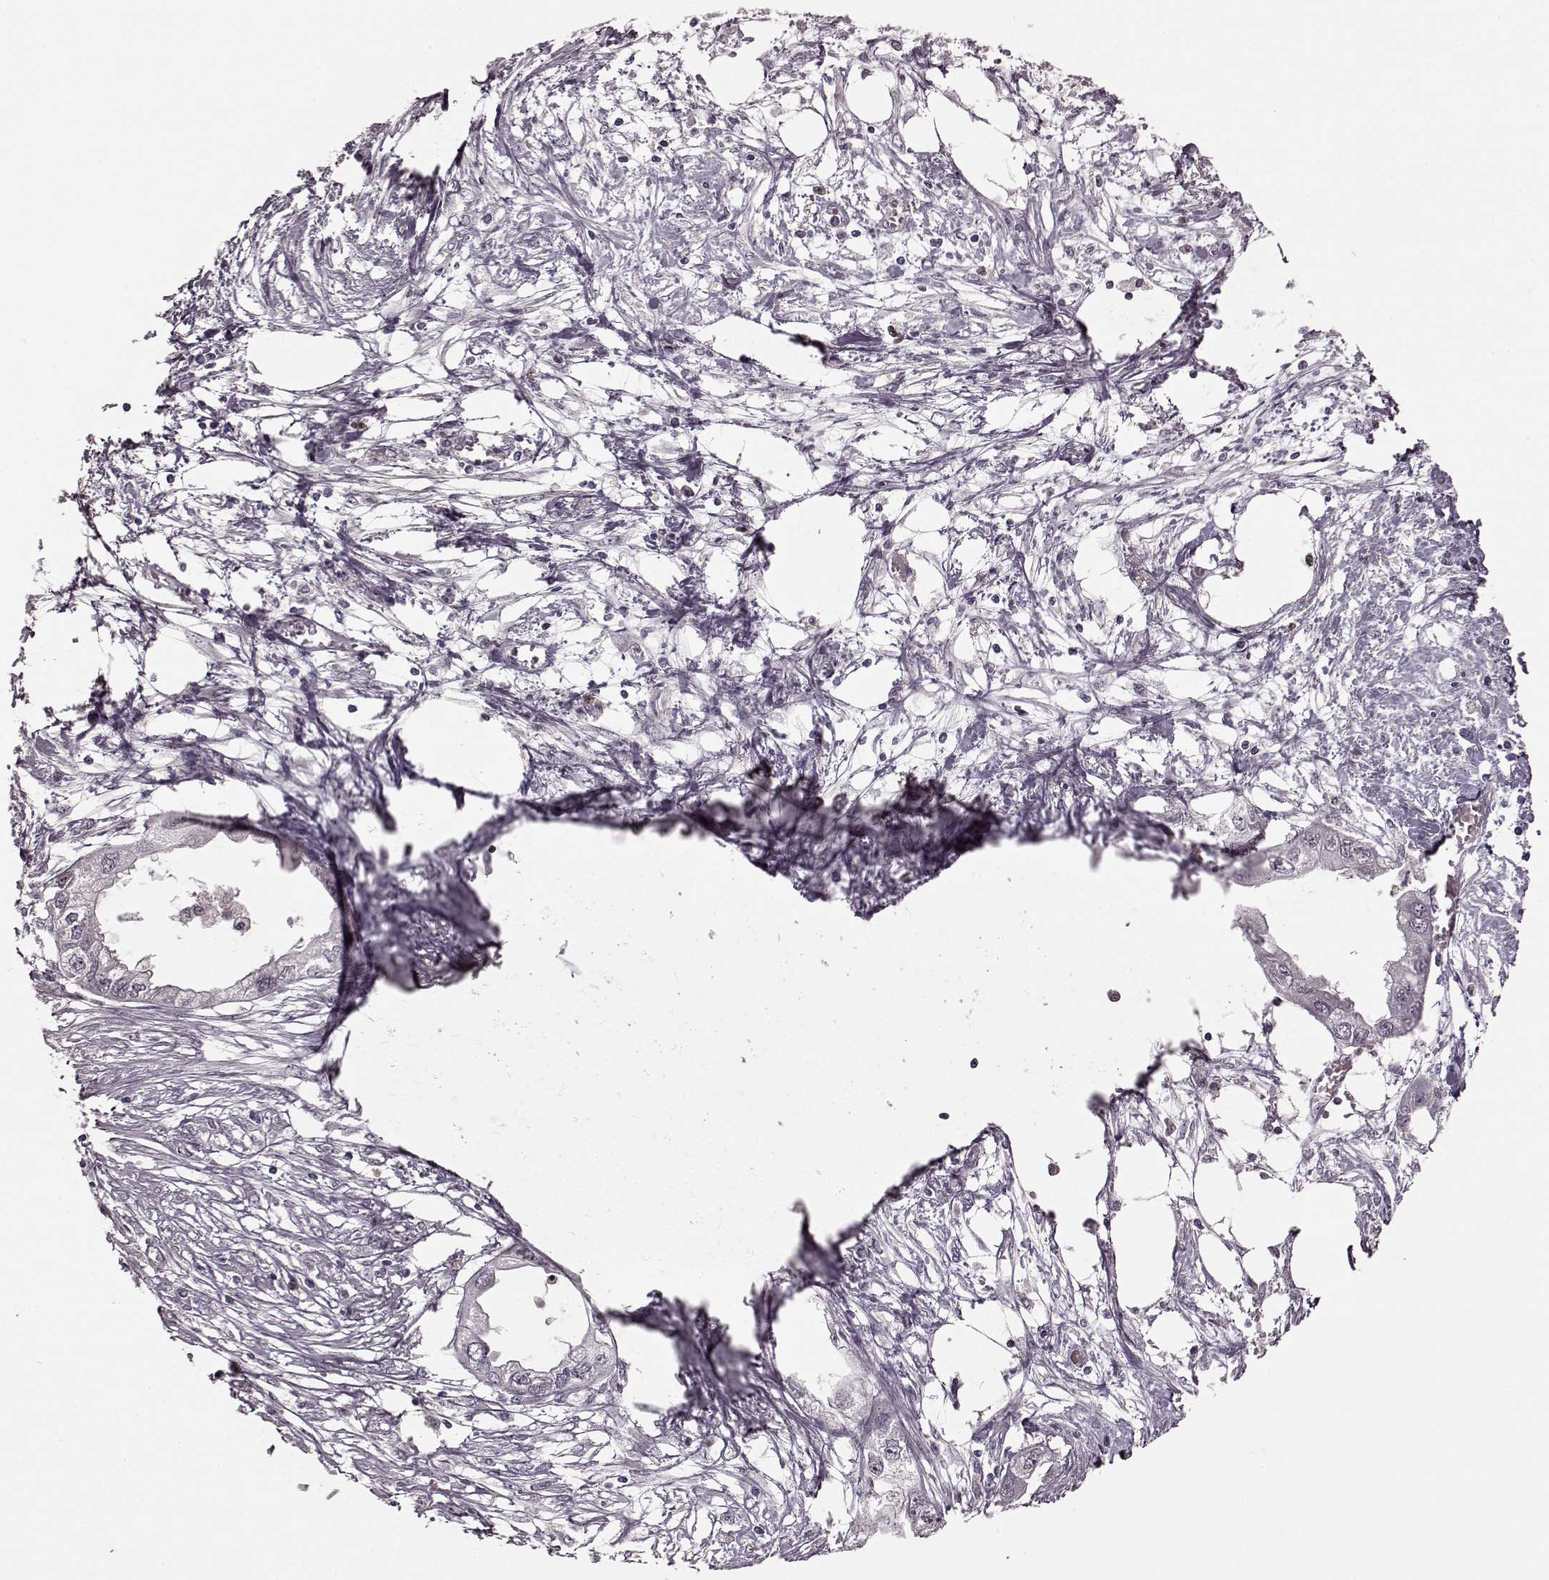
{"staining": {"intensity": "negative", "quantity": "none", "location": "none"}, "tissue": "endometrial cancer", "cell_type": "Tumor cells", "image_type": "cancer", "snomed": [{"axis": "morphology", "description": "Adenocarcinoma, NOS"}, {"axis": "morphology", "description": "Adenocarcinoma, metastatic, NOS"}, {"axis": "topography", "description": "Adipose tissue"}, {"axis": "topography", "description": "Endometrium"}], "caption": "Immunohistochemistry (IHC) photomicrograph of adenocarcinoma (endometrial) stained for a protein (brown), which reveals no expression in tumor cells. (DAB (3,3'-diaminobenzidine) immunohistochemistry, high magnification).", "gene": "CNGA3", "patient": {"sex": "female", "age": 67}}